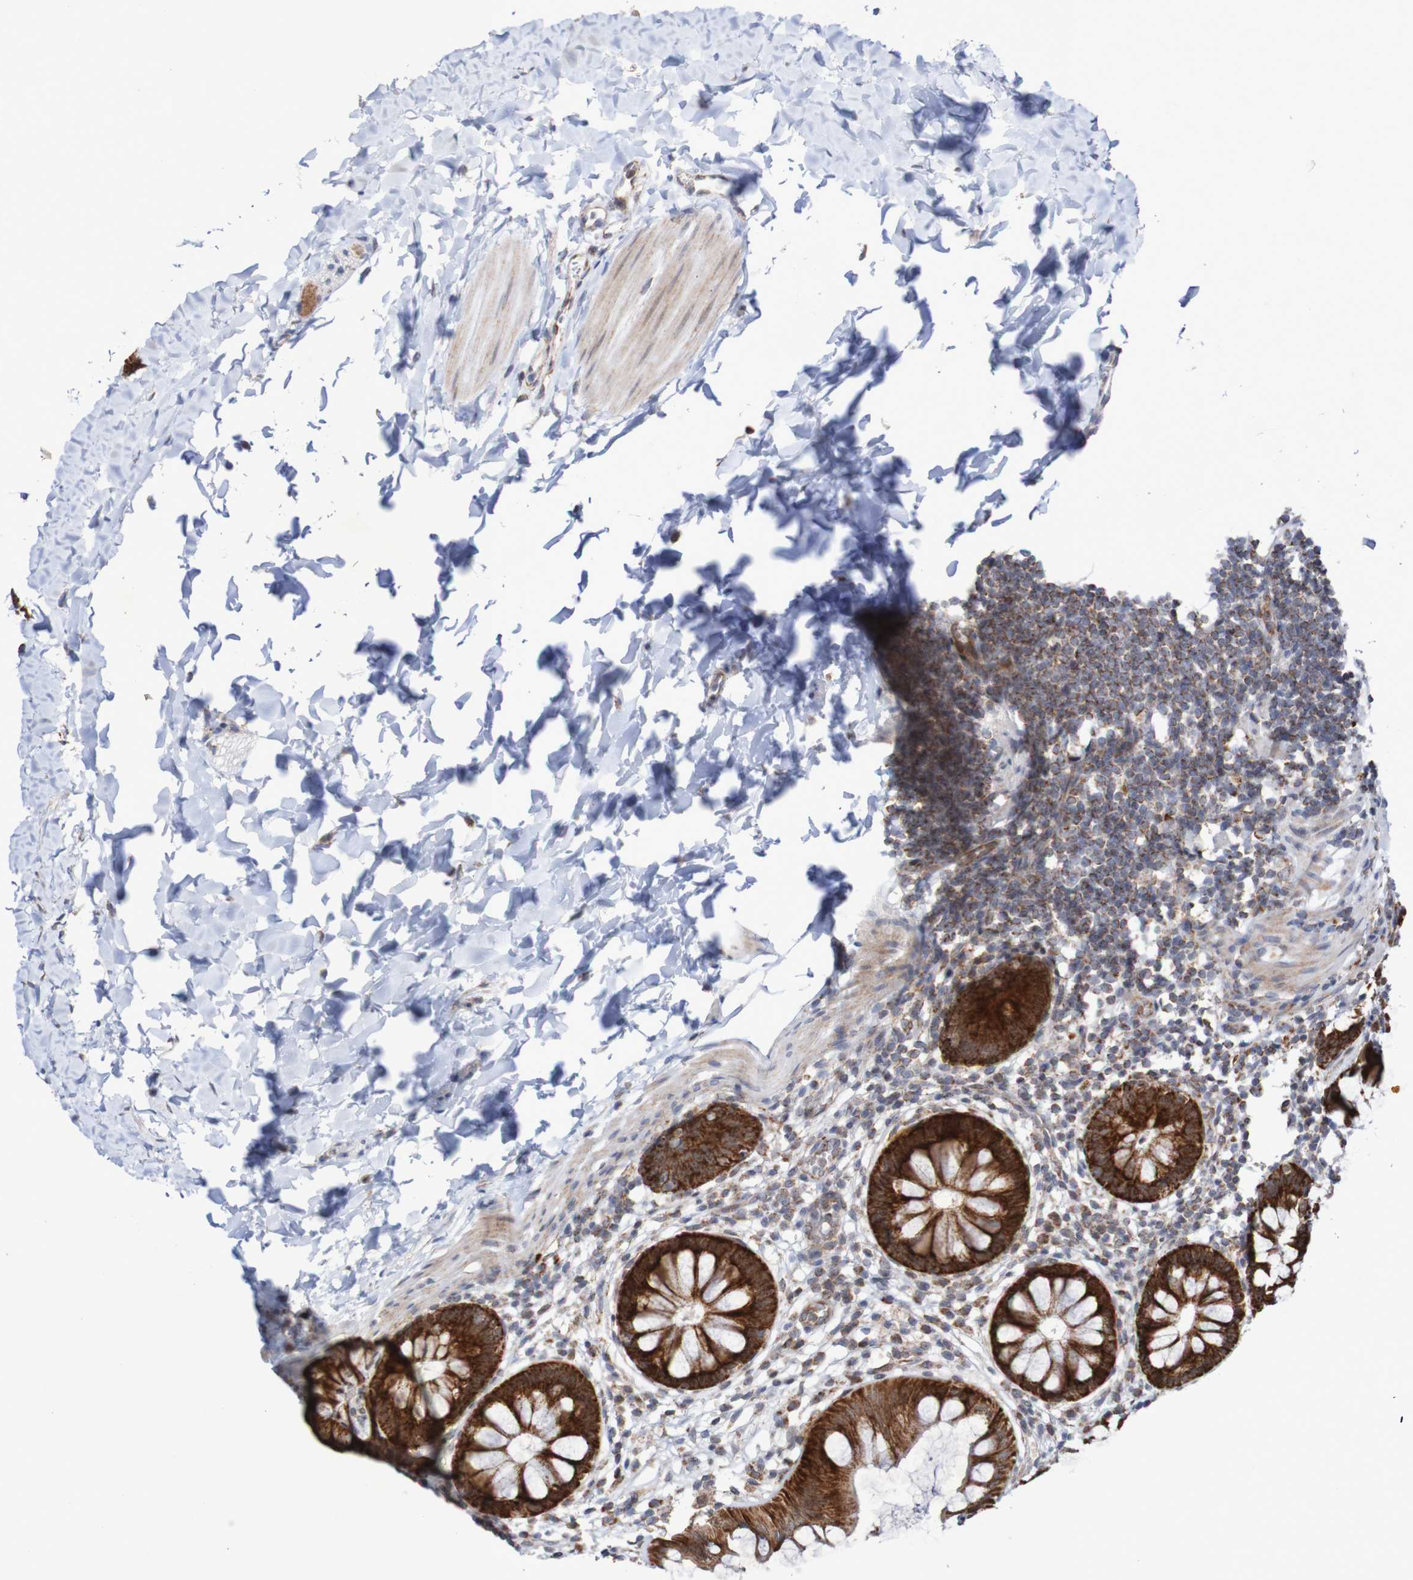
{"staining": {"intensity": "strong", "quantity": ">75%", "location": "cytoplasmic/membranous"}, "tissue": "rectum", "cell_type": "Glandular cells", "image_type": "normal", "snomed": [{"axis": "morphology", "description": "Normal tissue, NOS"}, {"axis": "topography", "description": "Rectum"}], "caption": "Brown immunohistochemical staining in unremarkable human rectum reveals strong cytoplasmic/membranous expression in approximately >75% of glandular cells.", "gene": "DVL1", "patient": {"sex": "female", "age": 24}}